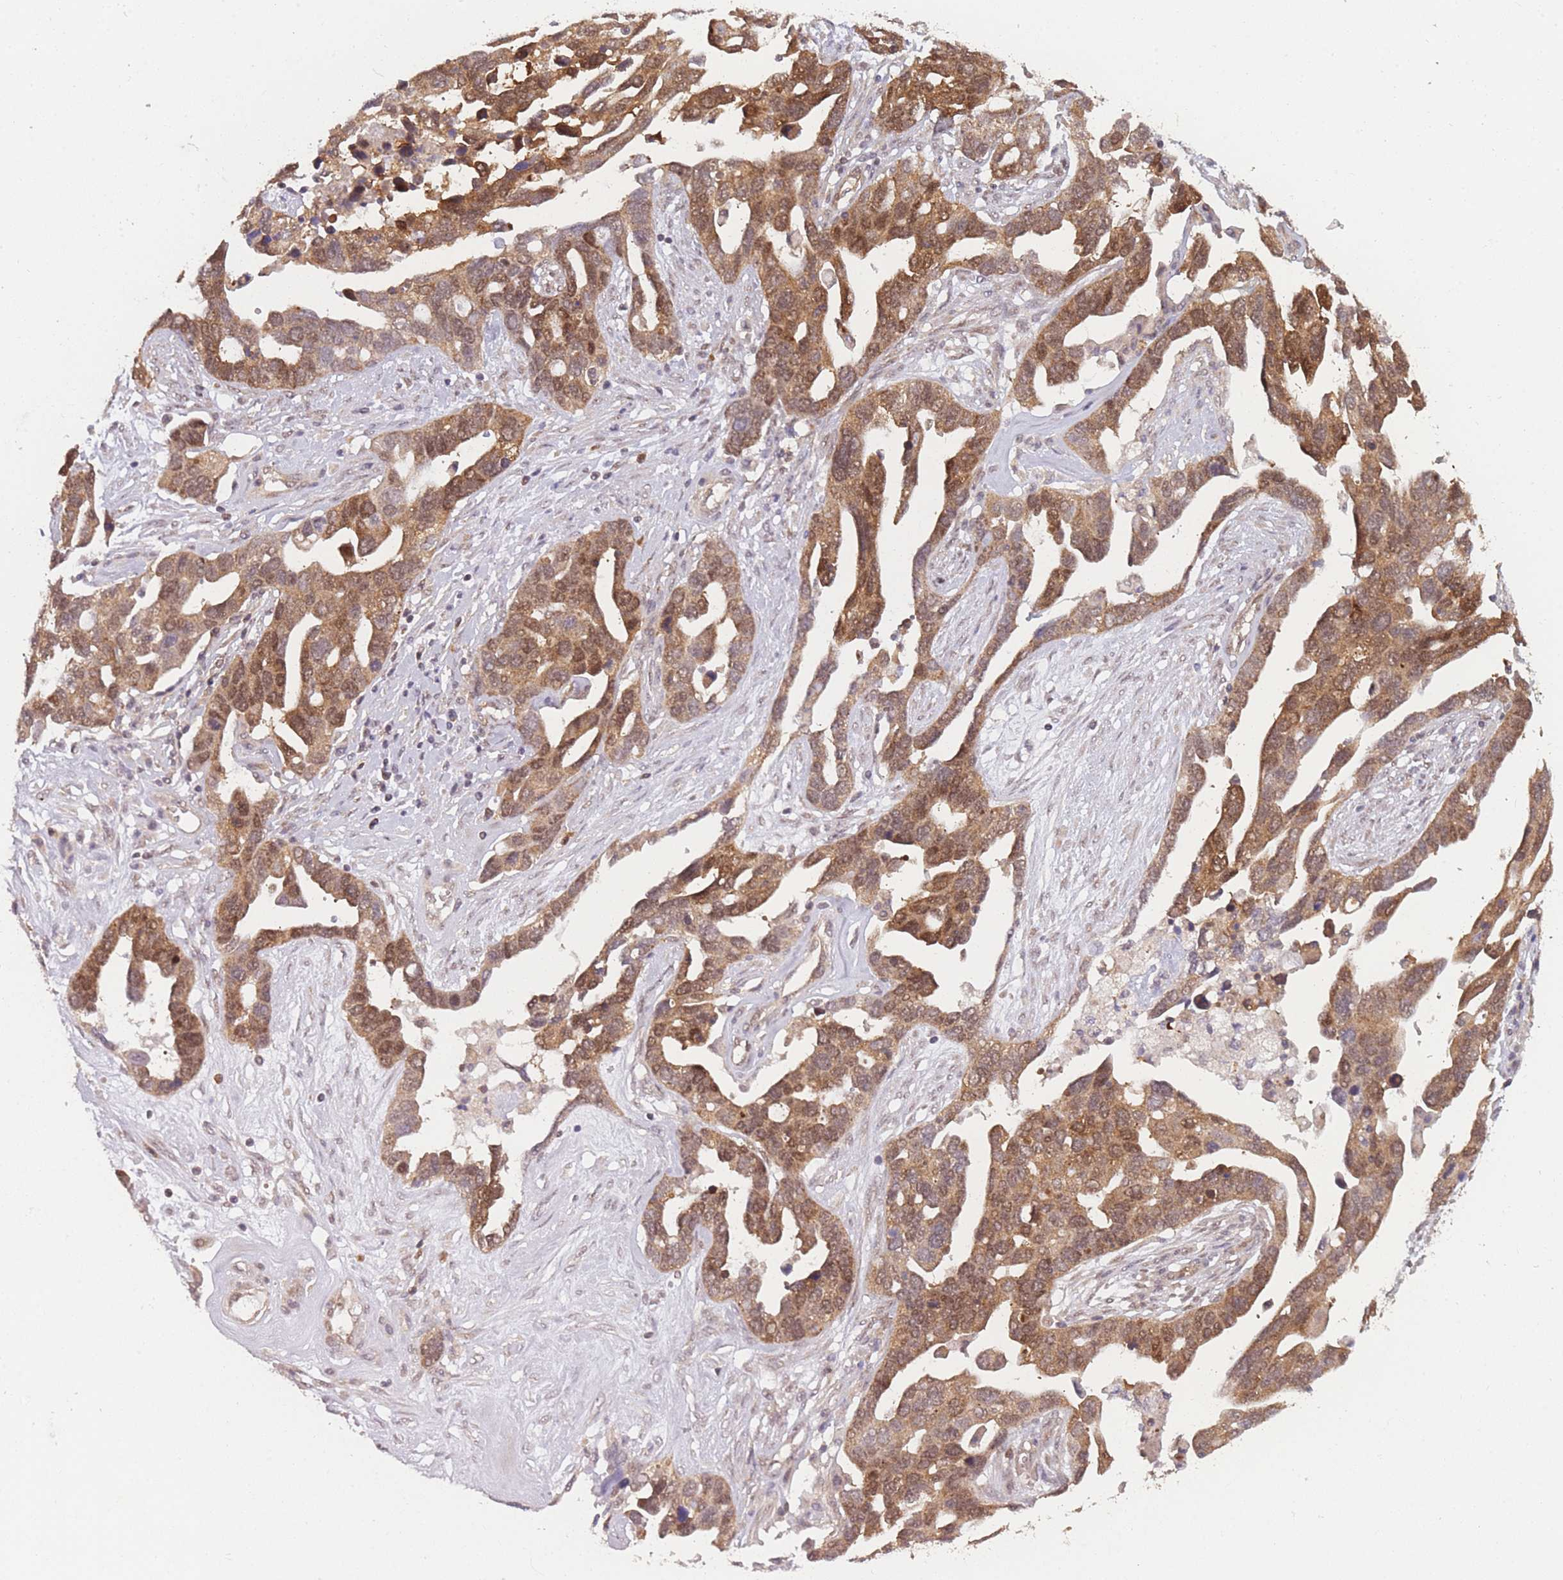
{"staining": {"intensity": "moderate", "quantity": ">75%", "location": "cytoplasmic/membranous,nuclear"}, "tissue": "ovarian cancer", "cell_type": "Tumor cells", "image_type": "cancer", "snomed": [{"axis": "morphology", "description": "Cystadenocarcinoma, serous, NOS"}, {"axis": "topography", "description": "Ovary"}], "caption": "The histopathology image exhibits staining of serous cystadenocarcinoma (ovarian), revealing moderate cytoplasmic/membranous and nuclear protein expression (brown color) within tumor cells.", "gene": "MRI1", "patient": {"sex": "female", "age": 54}}